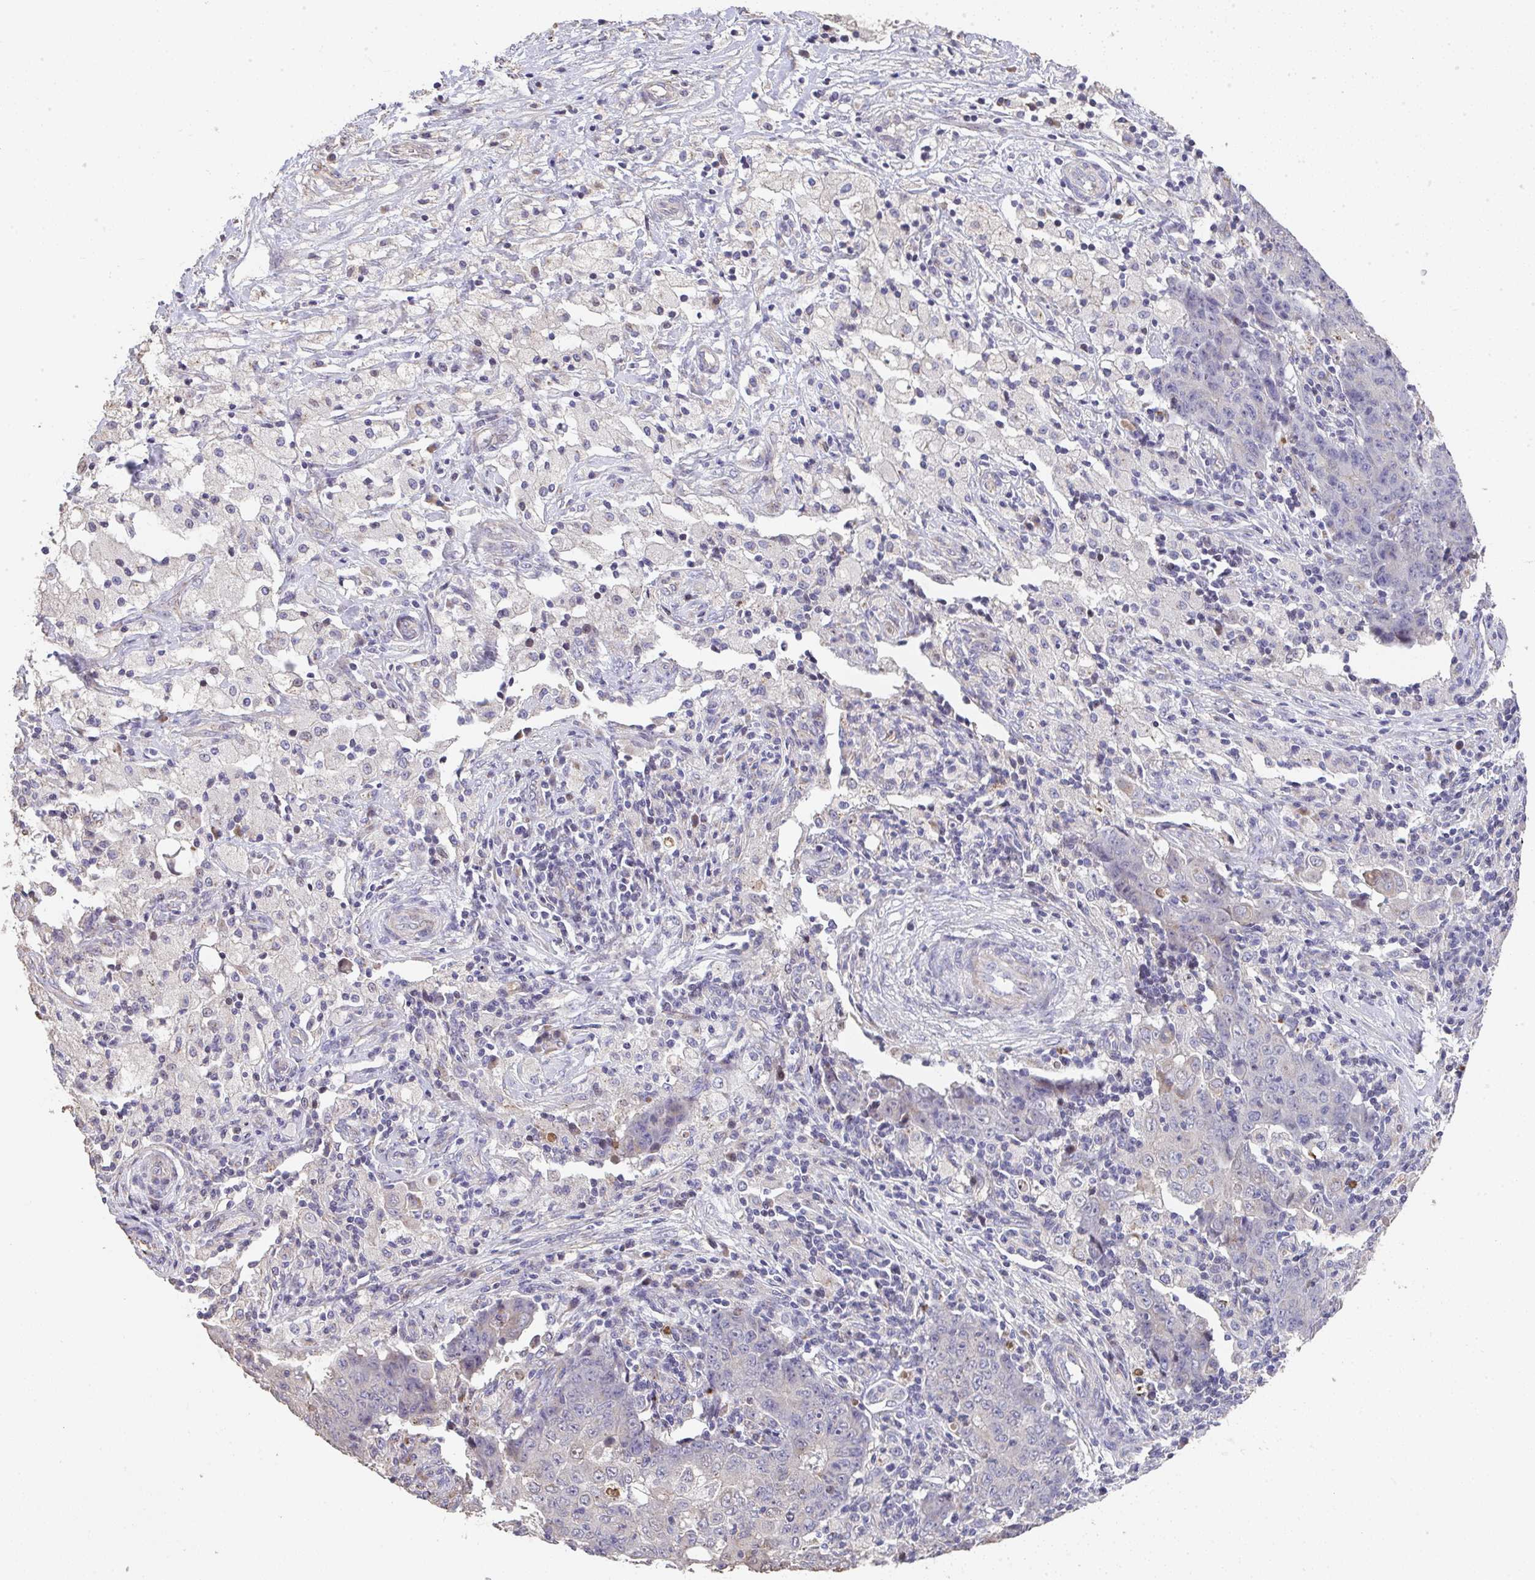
{"staining": {"intensity": "negative", "quantity": "none", "location": "none"}, "tissue": "ovarian cancer", "cell_type": "Tumor cells", "image_type": "cancer", "snomed": [{"axis": "morphology", "description": "Carcinoma, endometroid"}, {"axis": "topography", "description": "Ovary"}], "caption": "Human ovarian cancer stained for a protein using immunohistochemistry (IHC) exhibits no staining in tumor cells.", "gene": "RUNDC3B", "patient": {"sex": "female", "age": 42}}